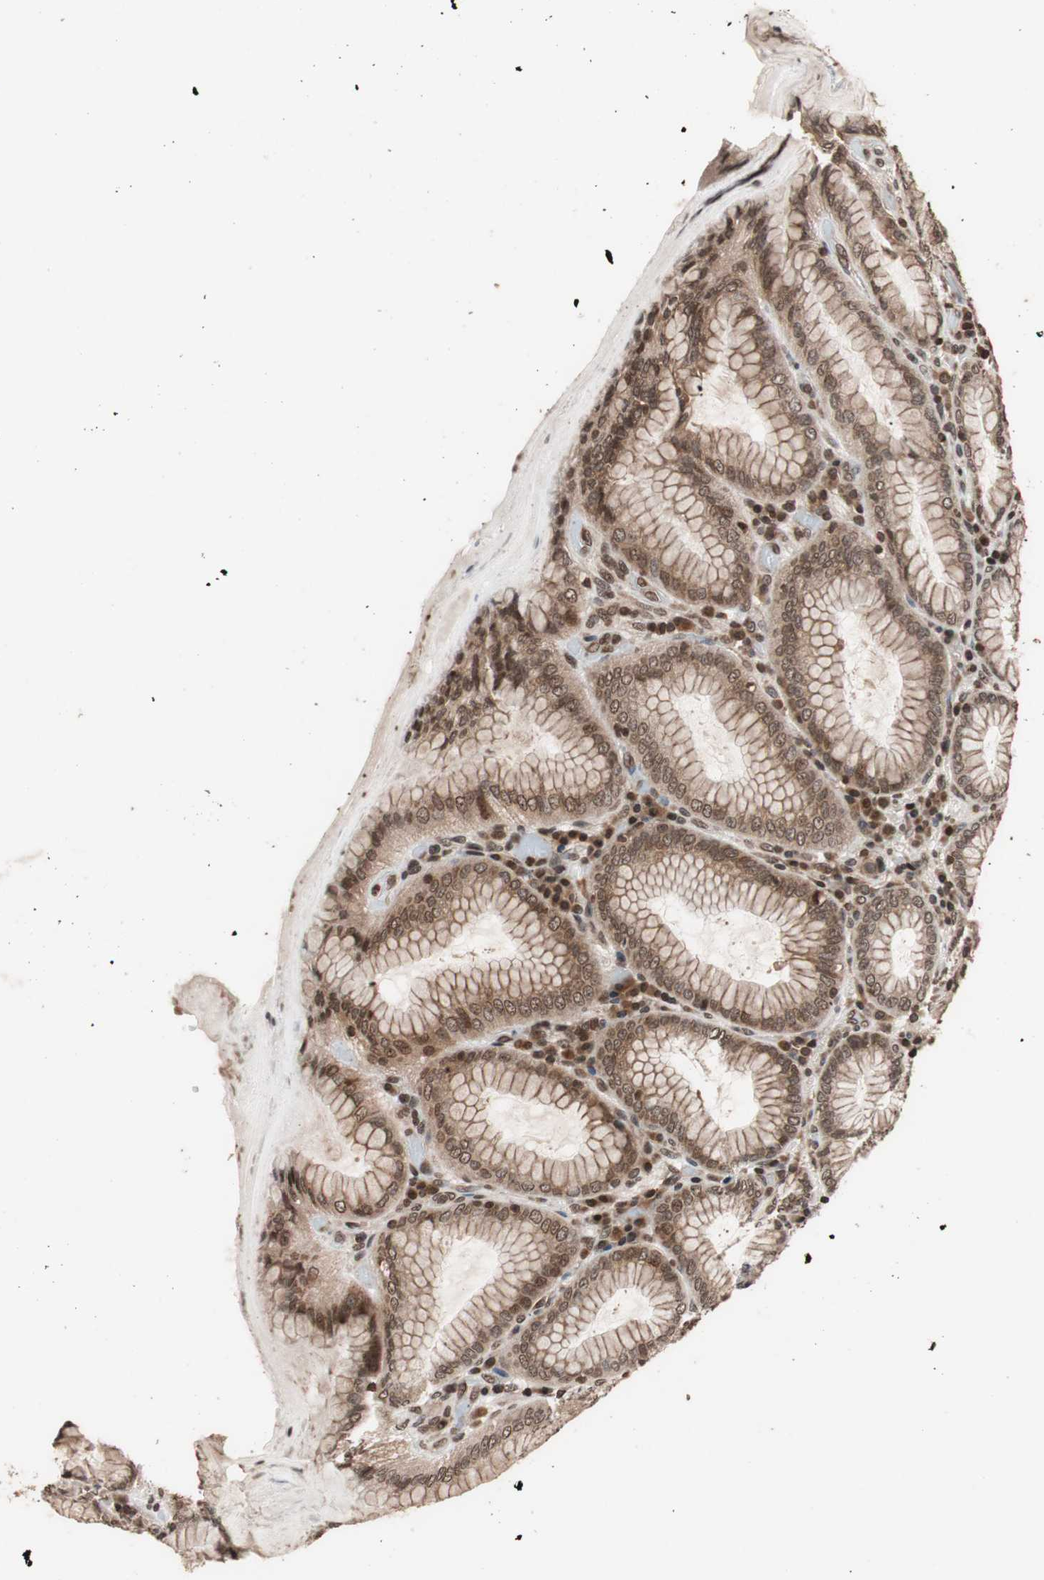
{"staining": {"intensity": "strong", "quantity": ">75%", "location": "cytoplasmic/membranous,nuclear"}, "tissue": "stomach", "cell_type": "Glandular cells", "image_type": "normal", "snomed": [{"axis": "morphology", "description": "Normal tissue, NOS"}, {"axis": "topography", "description": "Stomach, lower"}], "caption": "Brown immunohistochemical staining in benign stomach exhibits strong cytoplasmic/membranous,nuclear positivity in about >75% of glandular cells. (IHC, brightfield microscopy, high magnification).", "gene": "ZFC3H1", "patient": {"sex": "female", "age": 76}}